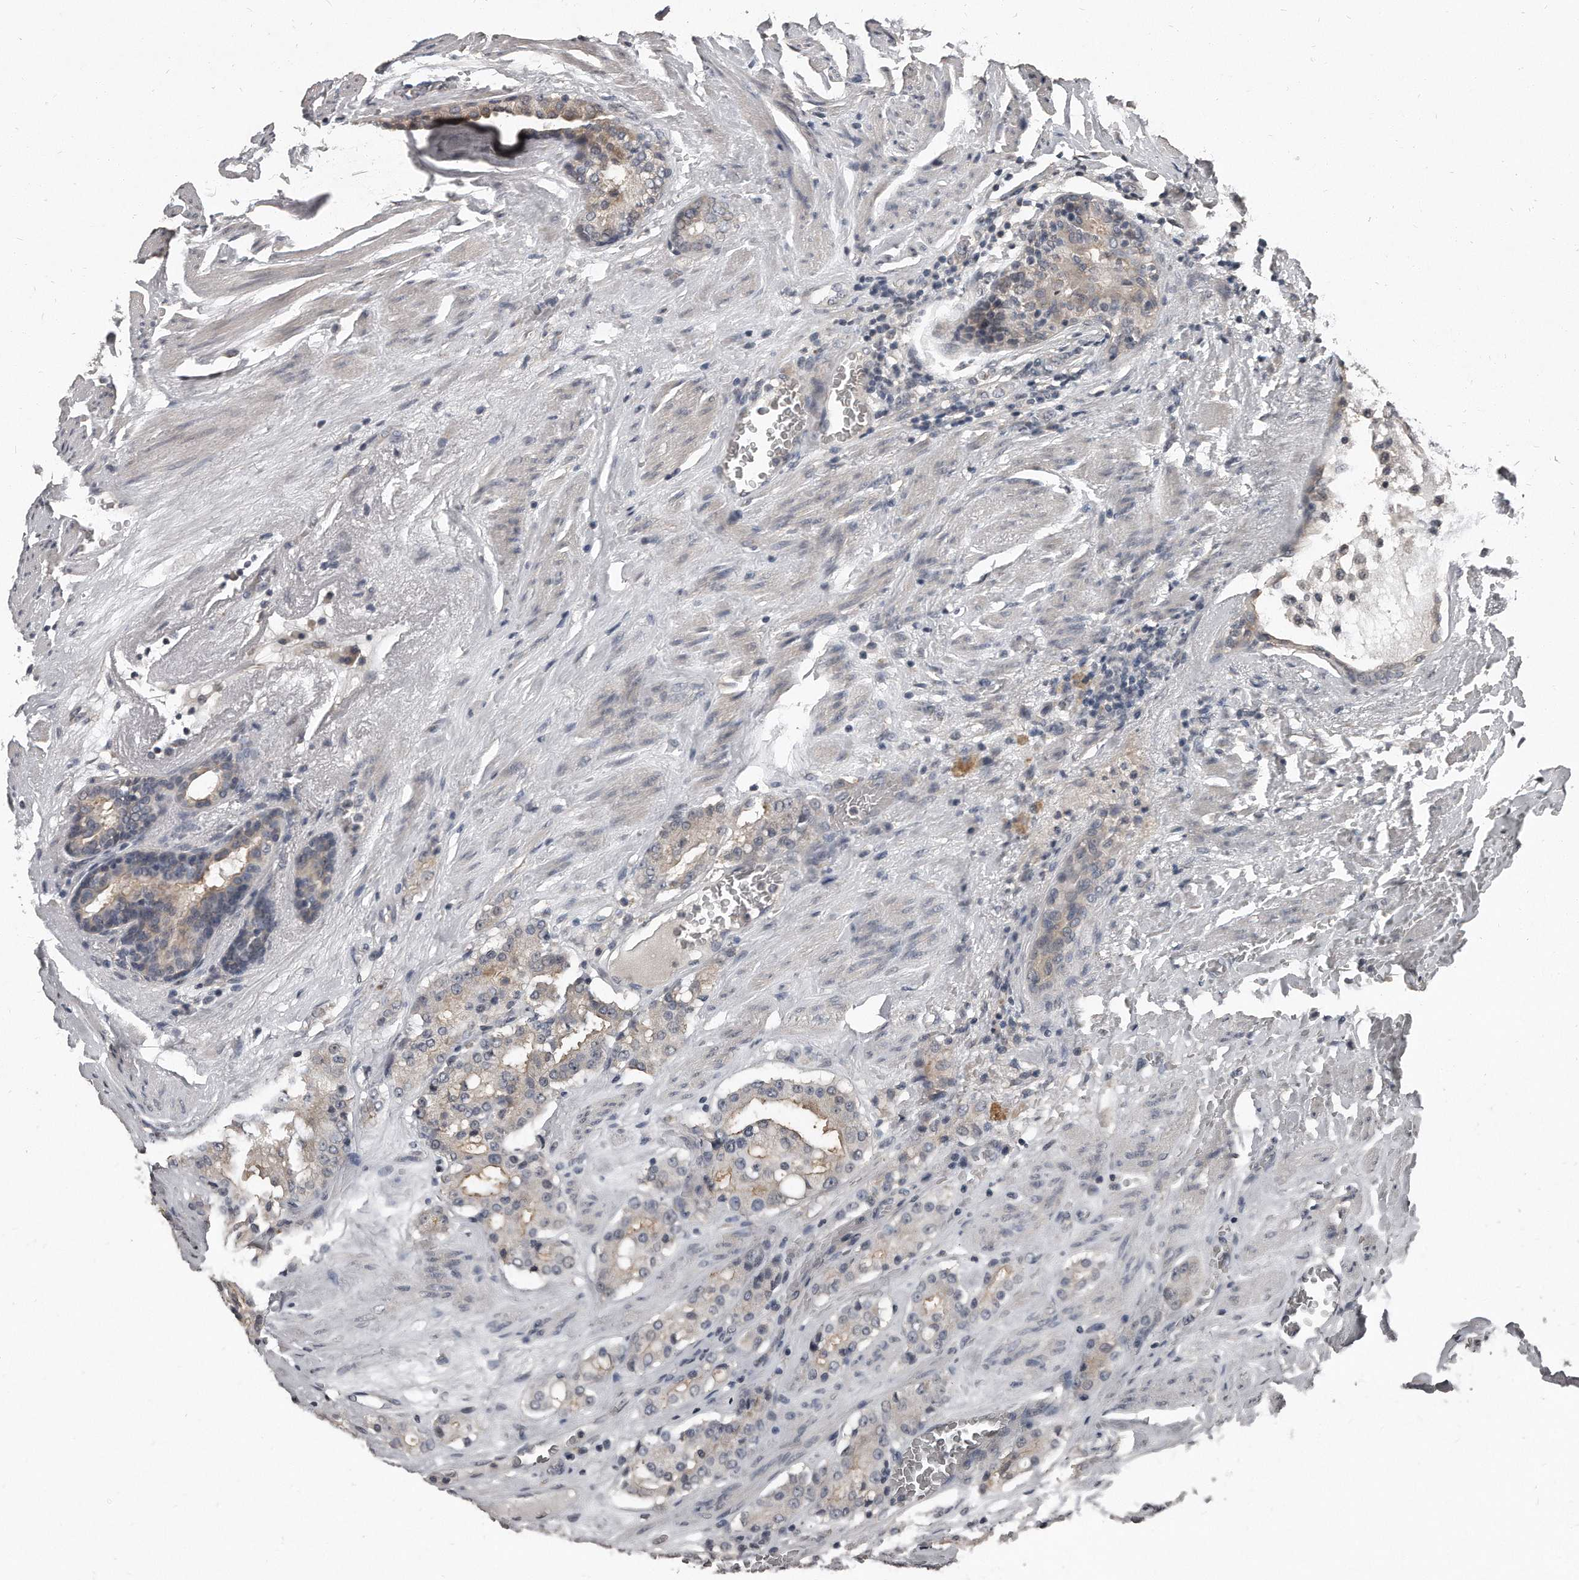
{"staining": {"intensity": "weak", "quantity": "<25%", "location": "cytoplasmic/membranous"}, "tissue": "prostate cancer", "cell_type": "Tumor cells", "image_type": "cancer", "snomed": [{"axis": "morphology", "description": "Adenocarcinoma, Medium grade"}, {"axis": "topography", "description": "Prostate"}], "caption": "Immunohistochemistry (IHC) of human prostate cancer (adenocarcinoma (medium-grade)) displays no expression in tumor cells. (Immunohistochemistry, brightfield microscopy, high magnification).", "gene": "GRB10", "patient": {"sex": "male", "age": 72}}